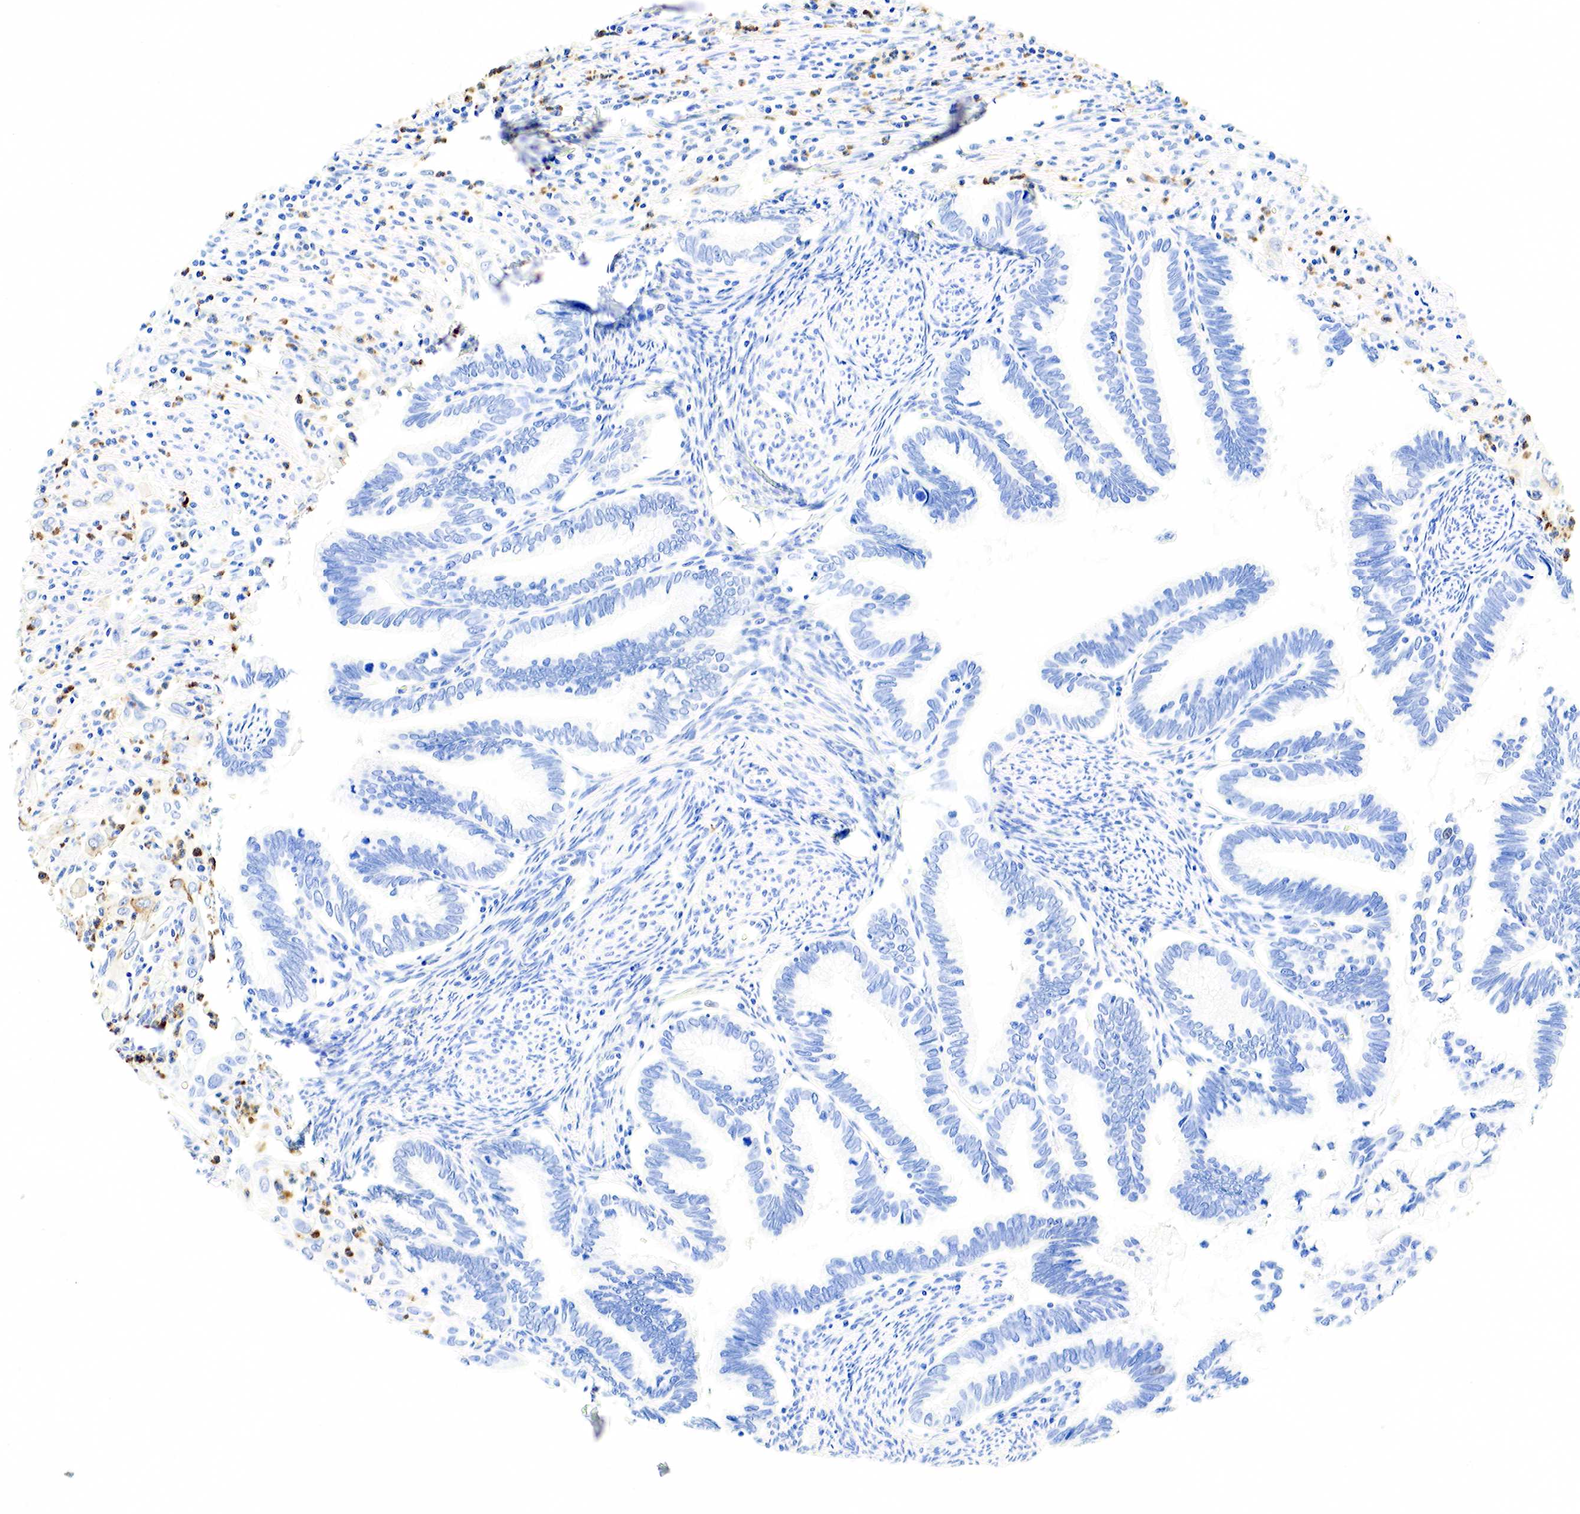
{"staining": {"intensity": "negative", "quantity": "none", "location": "none"}, "tissue": "cervical cancer", "cell_type": "Tumor cells", "image_type": "cancer", "snomed": [{"axis": "morphology", "description": "Adenocarcinoma, NOS"}, {"axis": "topography", "description": "Cervix"}], "caption": "Immunohistochemistry (IHC) of human adenocarcinoma (cervical) displays no staining in tumor cells. (DAB (3,3'-diaminobenzidine) immunohistochemistry with hematoxylin counter stain).", "gene": "FUT4", "patient": {"sex": "female", "age": 49}}